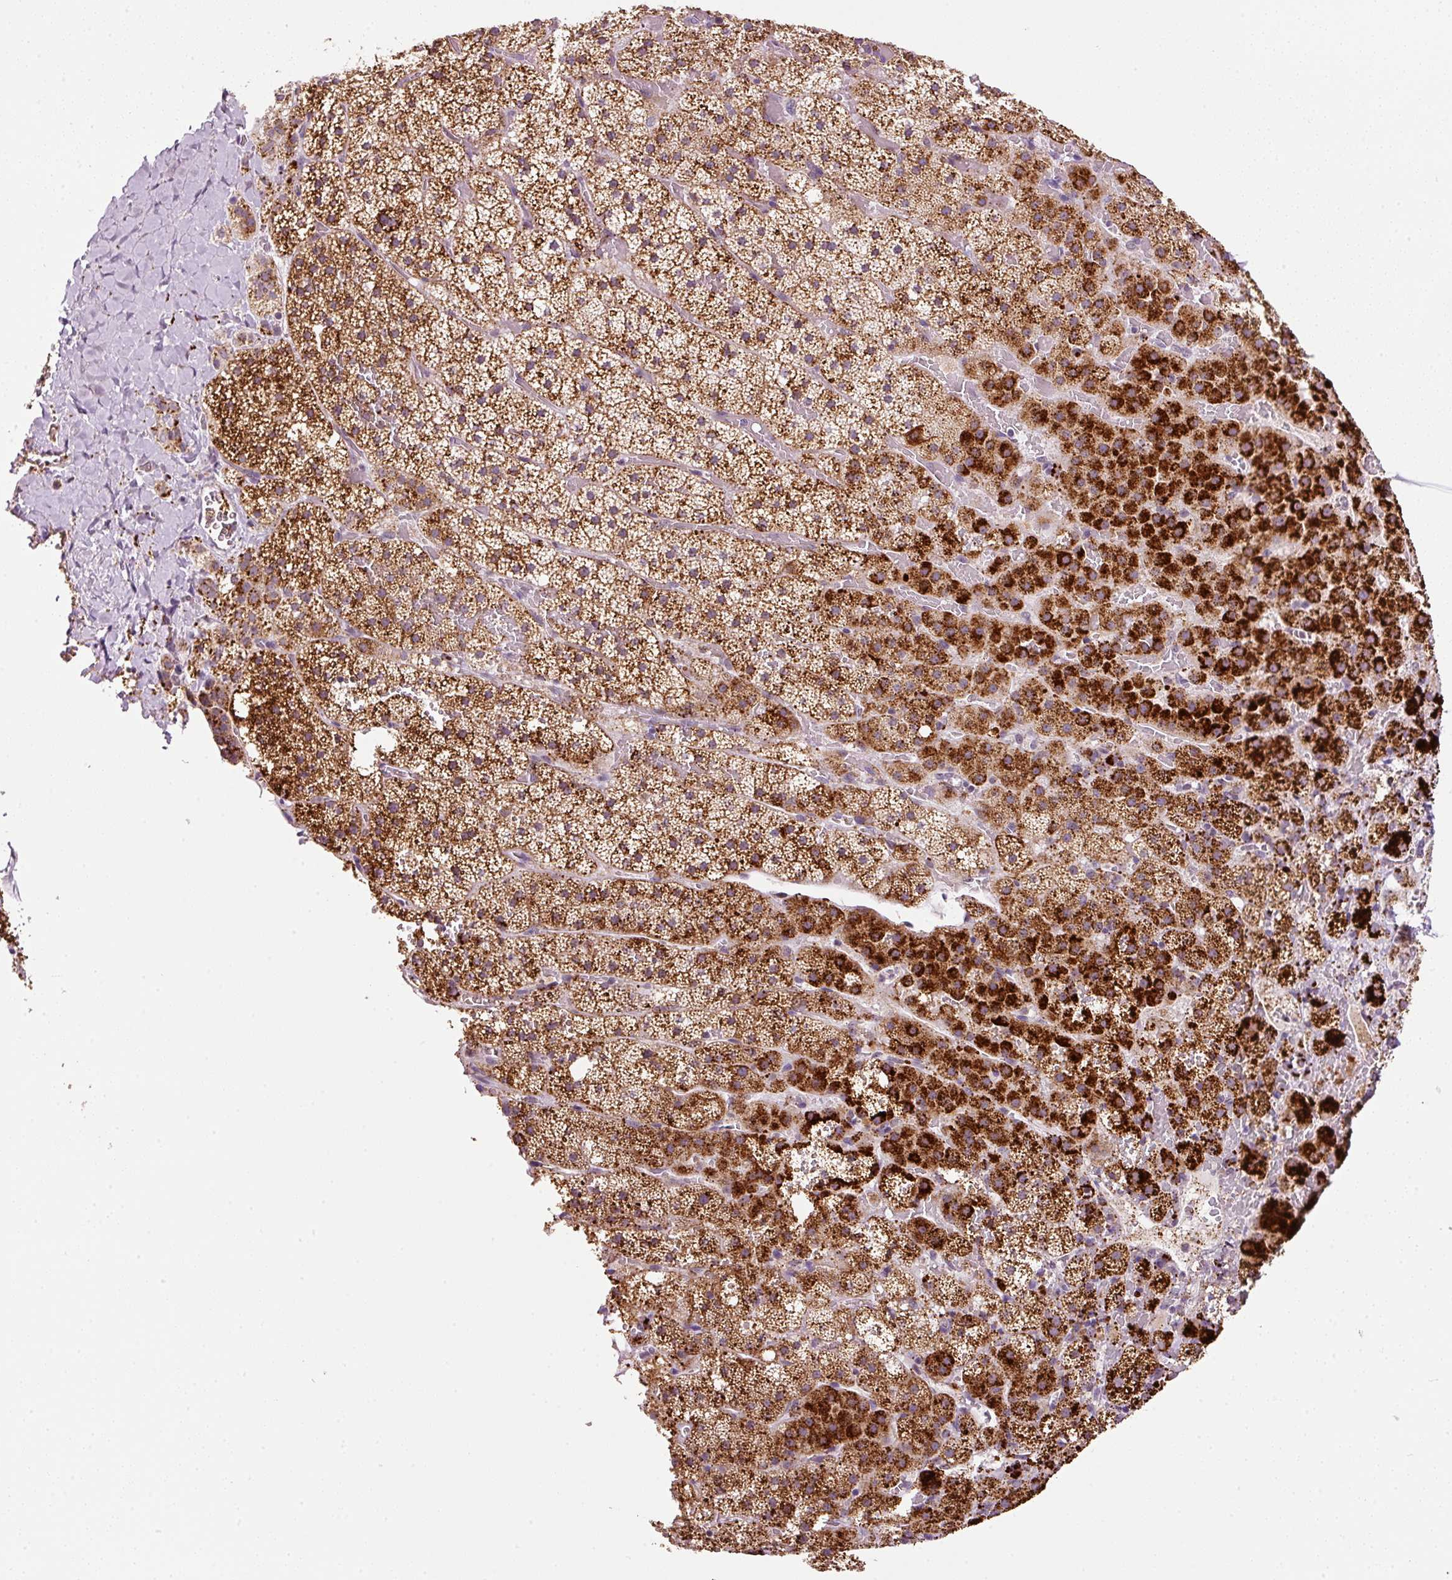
{"staining": {"intensity": "strong", "quantity": ">75%", "location": "cytoplasmic/membranous"}, "tissue": "adrenal gland", "cell_type": "Glandular cells", "image_type": "normal", "snomed": [{"axis": "morphology", "description": "Normal tissue, NOS"}, {"axis": "topography", "description": "Adrenal gland"}], "caption": "This photomicrograph shows immunohistochemistry staining of benign adrenal gland, with high strong cytoplasmic/membranous expression in approximately >75% of glandular cells.", "gene": "ZNF639", "patient": {"sex": "male", "age": 53}}